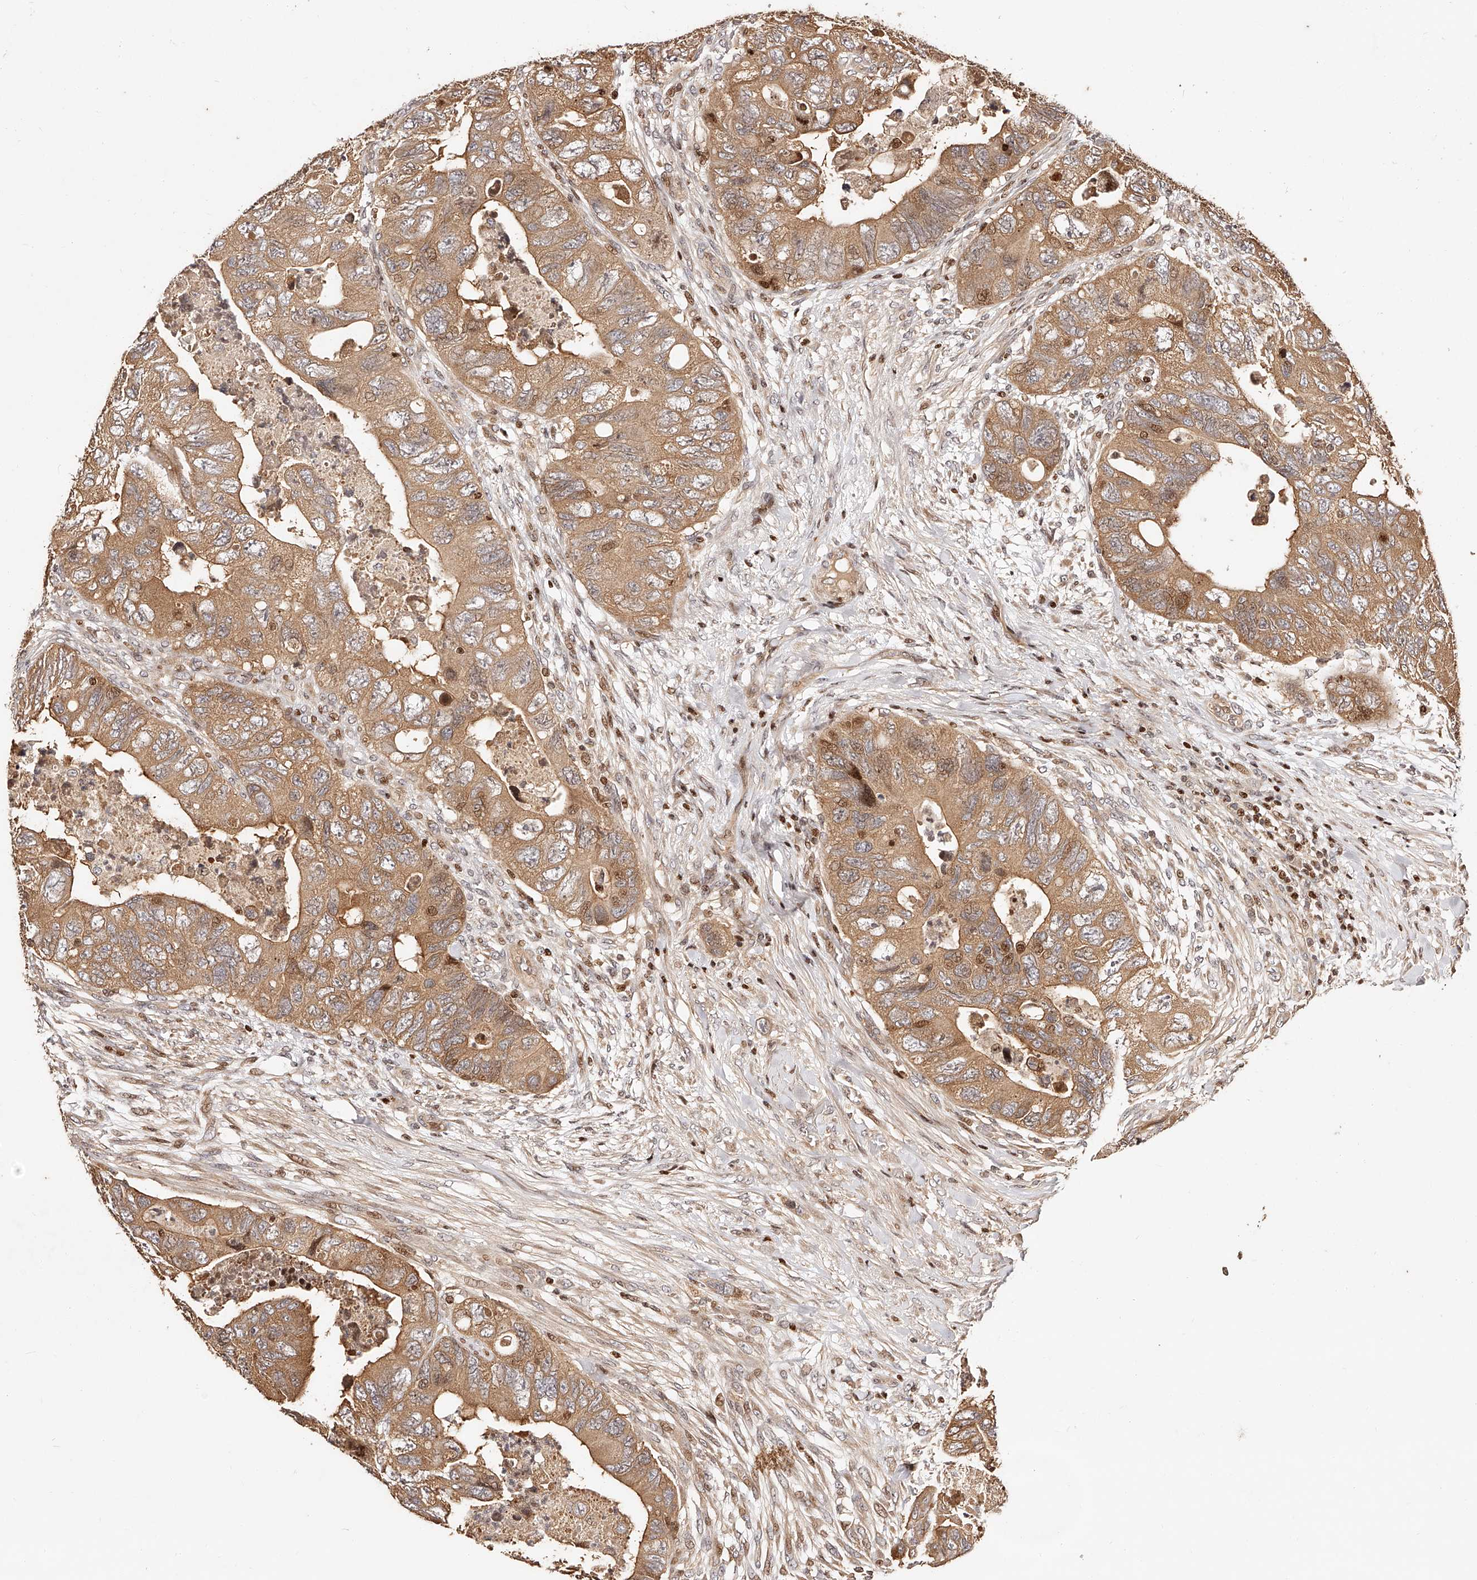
{"staining": {"intensity": "moderate", "quantity": ">75%", "location": "cytoplasmic/membranous"}, "tissue": "colorectal cancer", "cell_type": "Tumor cells", "image_type": "cancer", "snomed": [{"axis": "morphology", "description": "Adenocarcinoma, NOS"}, {"axis": "topography", "description": "Rectum"}], "caption": "Protein staining of colorectal cancer tissue displays moderate cytoplasmic/membranous staining in approximately >75% of tumor cells.", "gene": "PFDN2", "patient": {"sex": "male", "age": 63}}